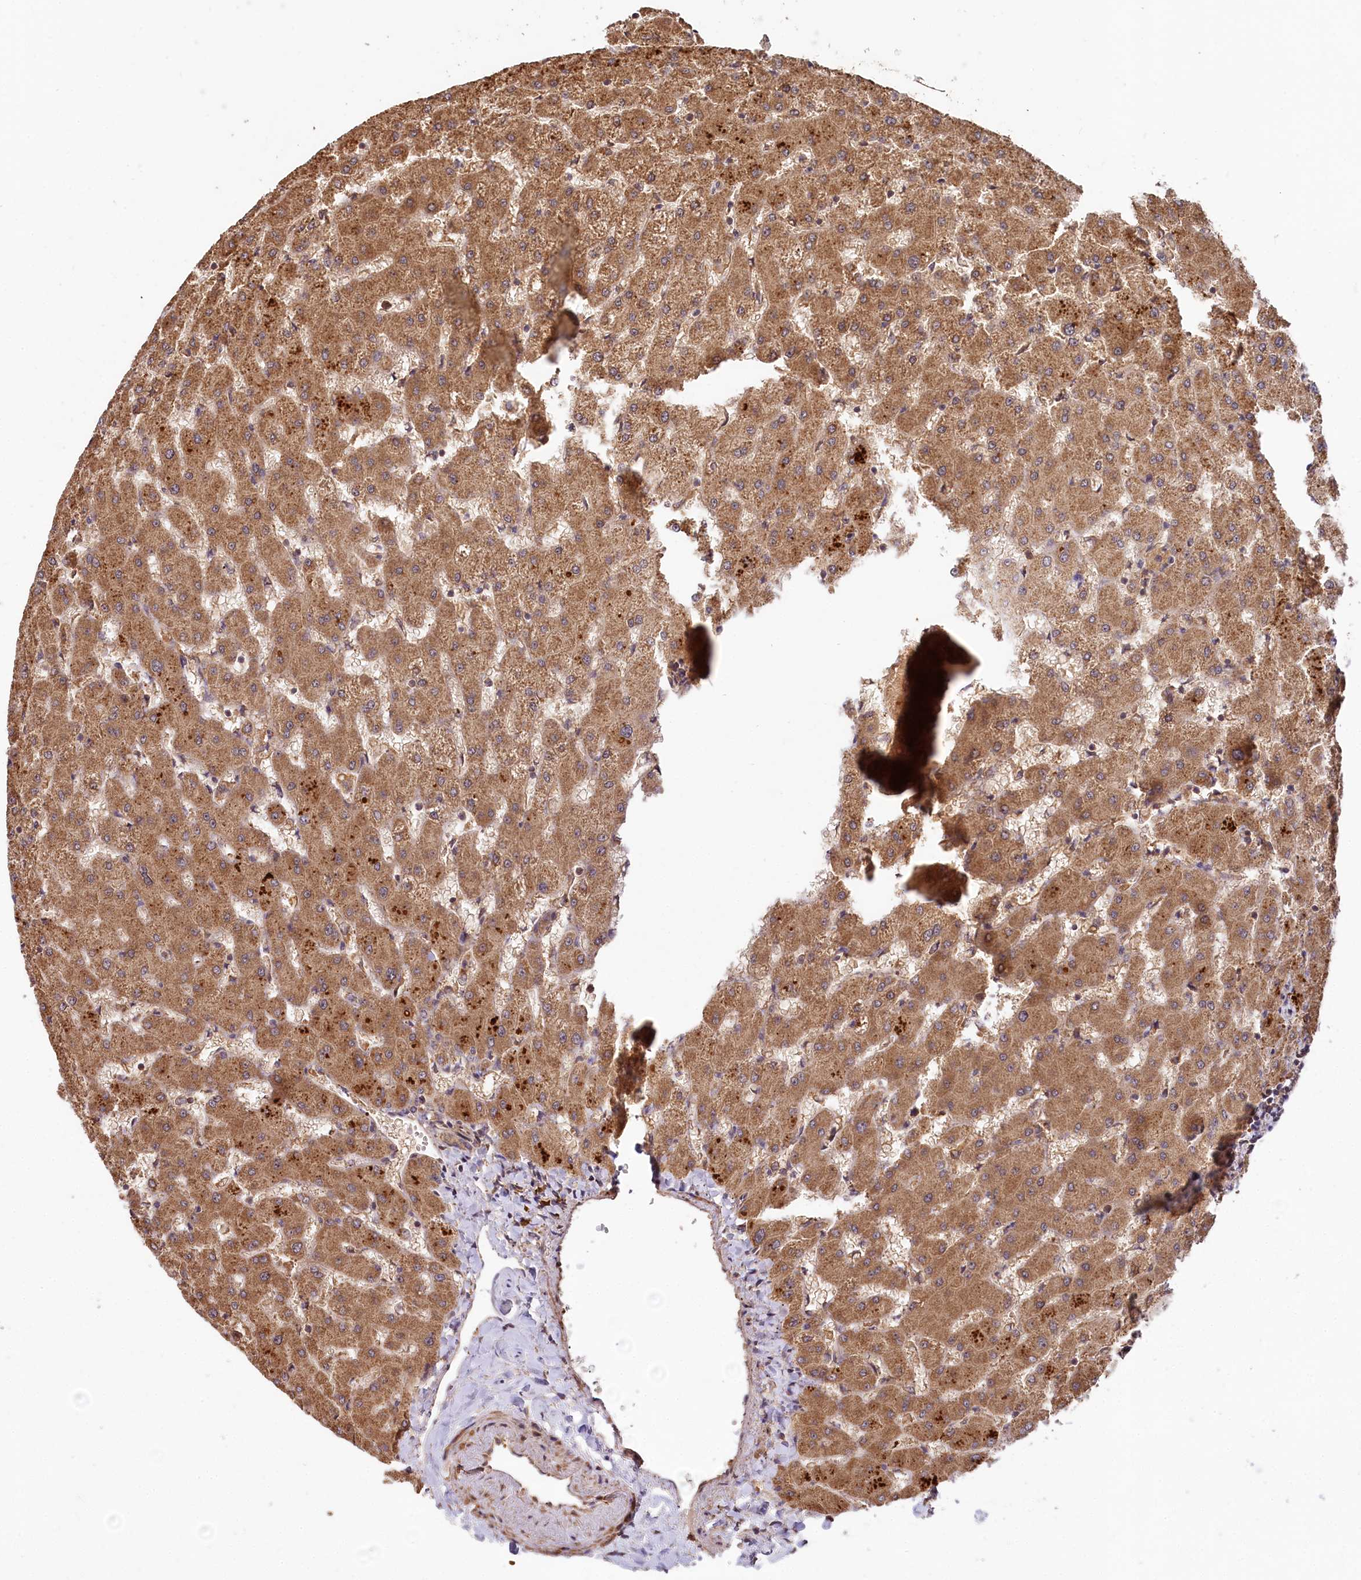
{"staining": {"intensity": "moderate", "quantity": ">75%", "location": "cytoplasmic/membranous"}, "tissue": "liver", "cell_type": "Cholangiocytes", "image_type": "normal", "snomed": [{"axis": "morphology", "description": "Normal tissue, NOS"}, {"axis": "topography", "description": "Liver"}], "caption": "The immunohistochemical stain highlights moderate cytoplasmic/membranous staining in cholangiocytes of normal liver. (Brightfield microscopy of DAB IHC at high magnification).", "gene": "MCF2L2", "patient": {"sex": "female", "age": 63}}